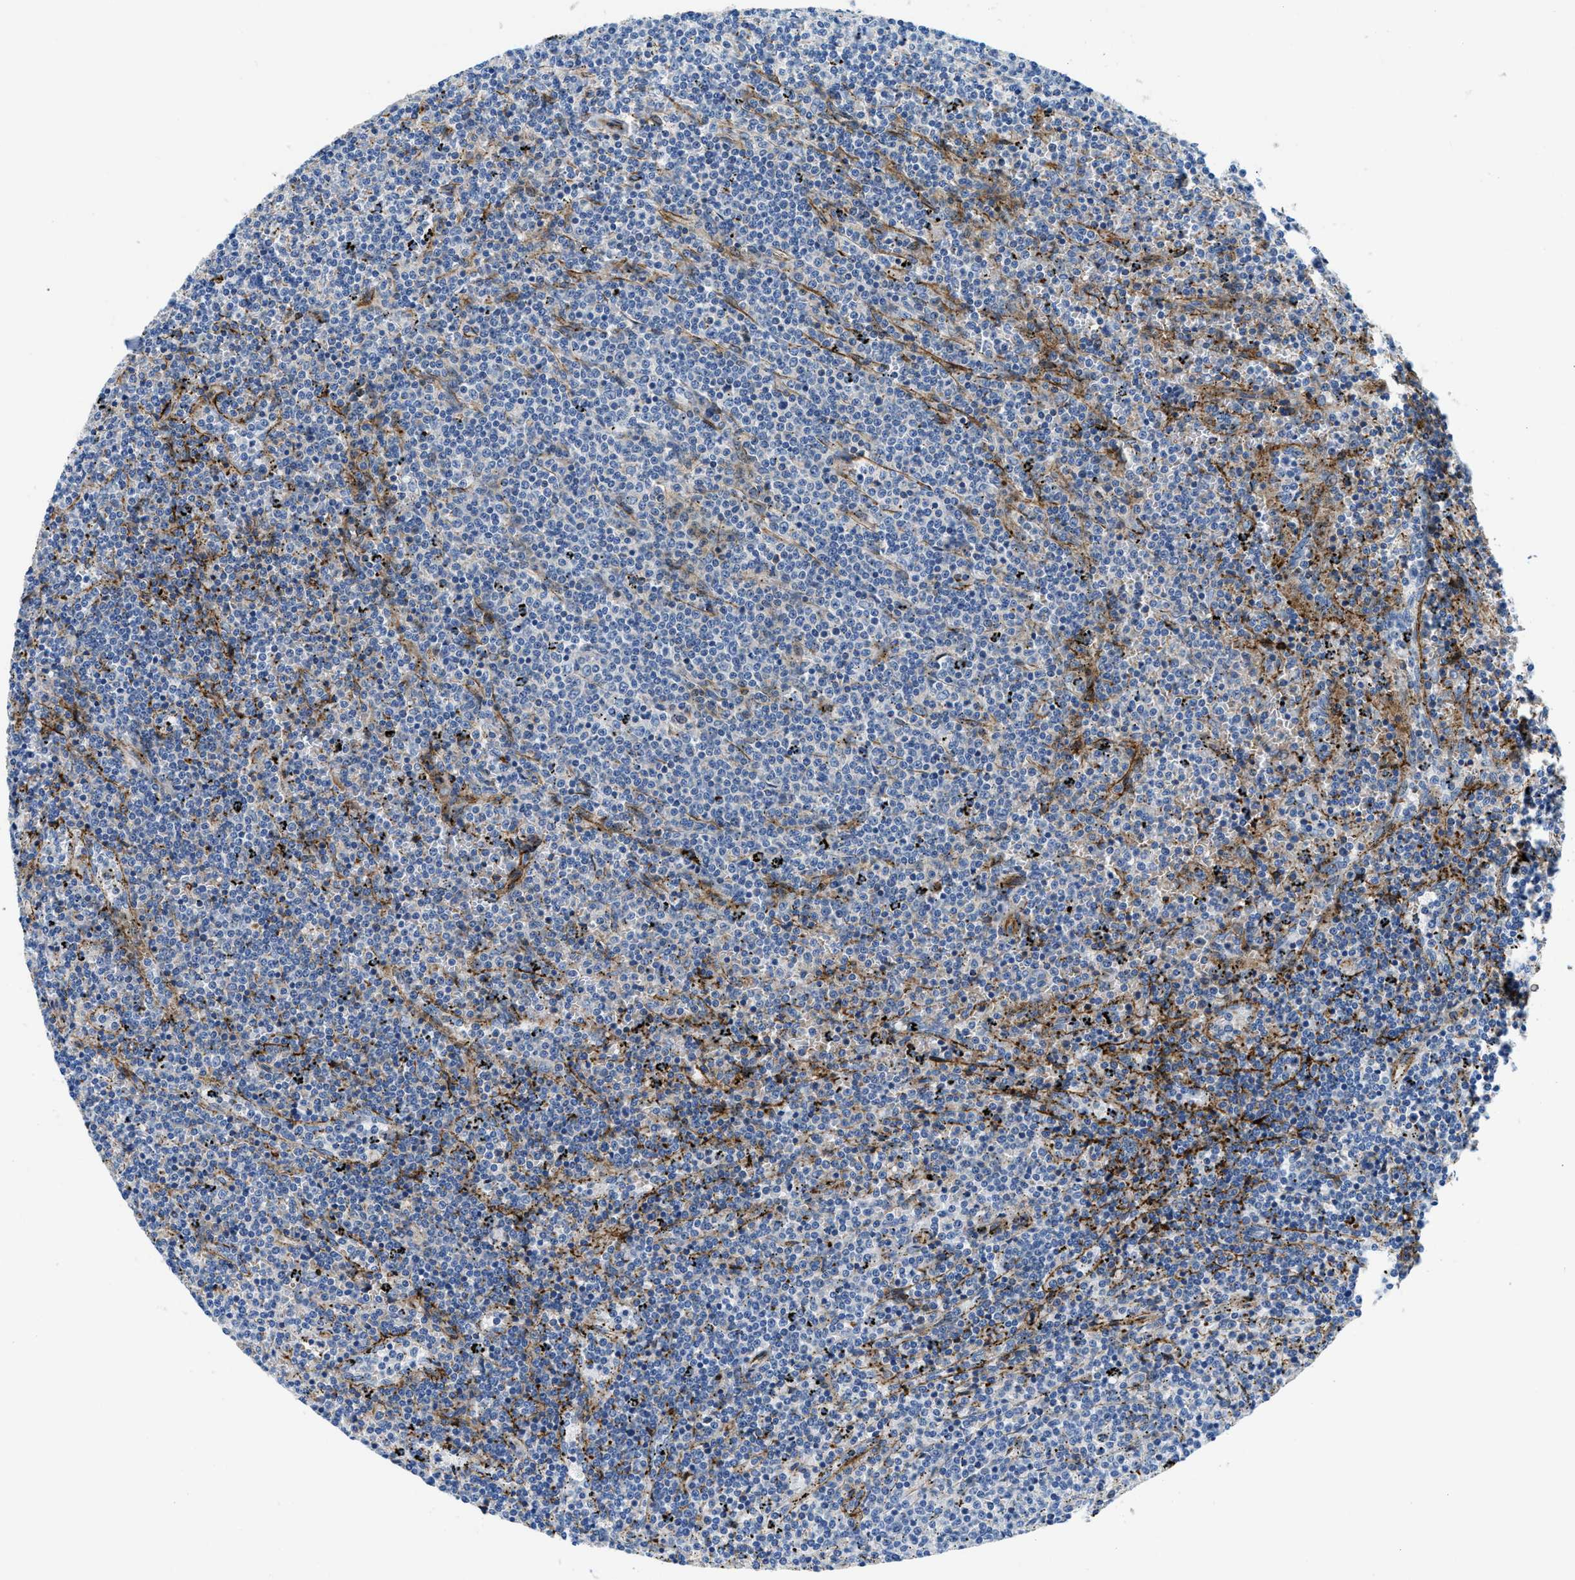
{"staining": {"intensity": "negative", "quantity": "none", "location": "none"}, "tissue": "lymphoma", "cell_type": "Tumor cells", "image_type": "cancer", "snomed": [{"axis": "morphology", "description": "Malignant lymphoma, non-Hodgkin's type, Low grade"}, {"axis": "topography", "description": "Spleen"}], "caption": "Immunohistochemistry (IHC) photomicrograph of neoplastic tissue: human lymphoma stained with DAB (3,3'-diaminobenzidine) demonstrates no significant protein positivity in tumor cells.", "gene": "CUTA", "patient": {"sex": "female", "age": 50}}